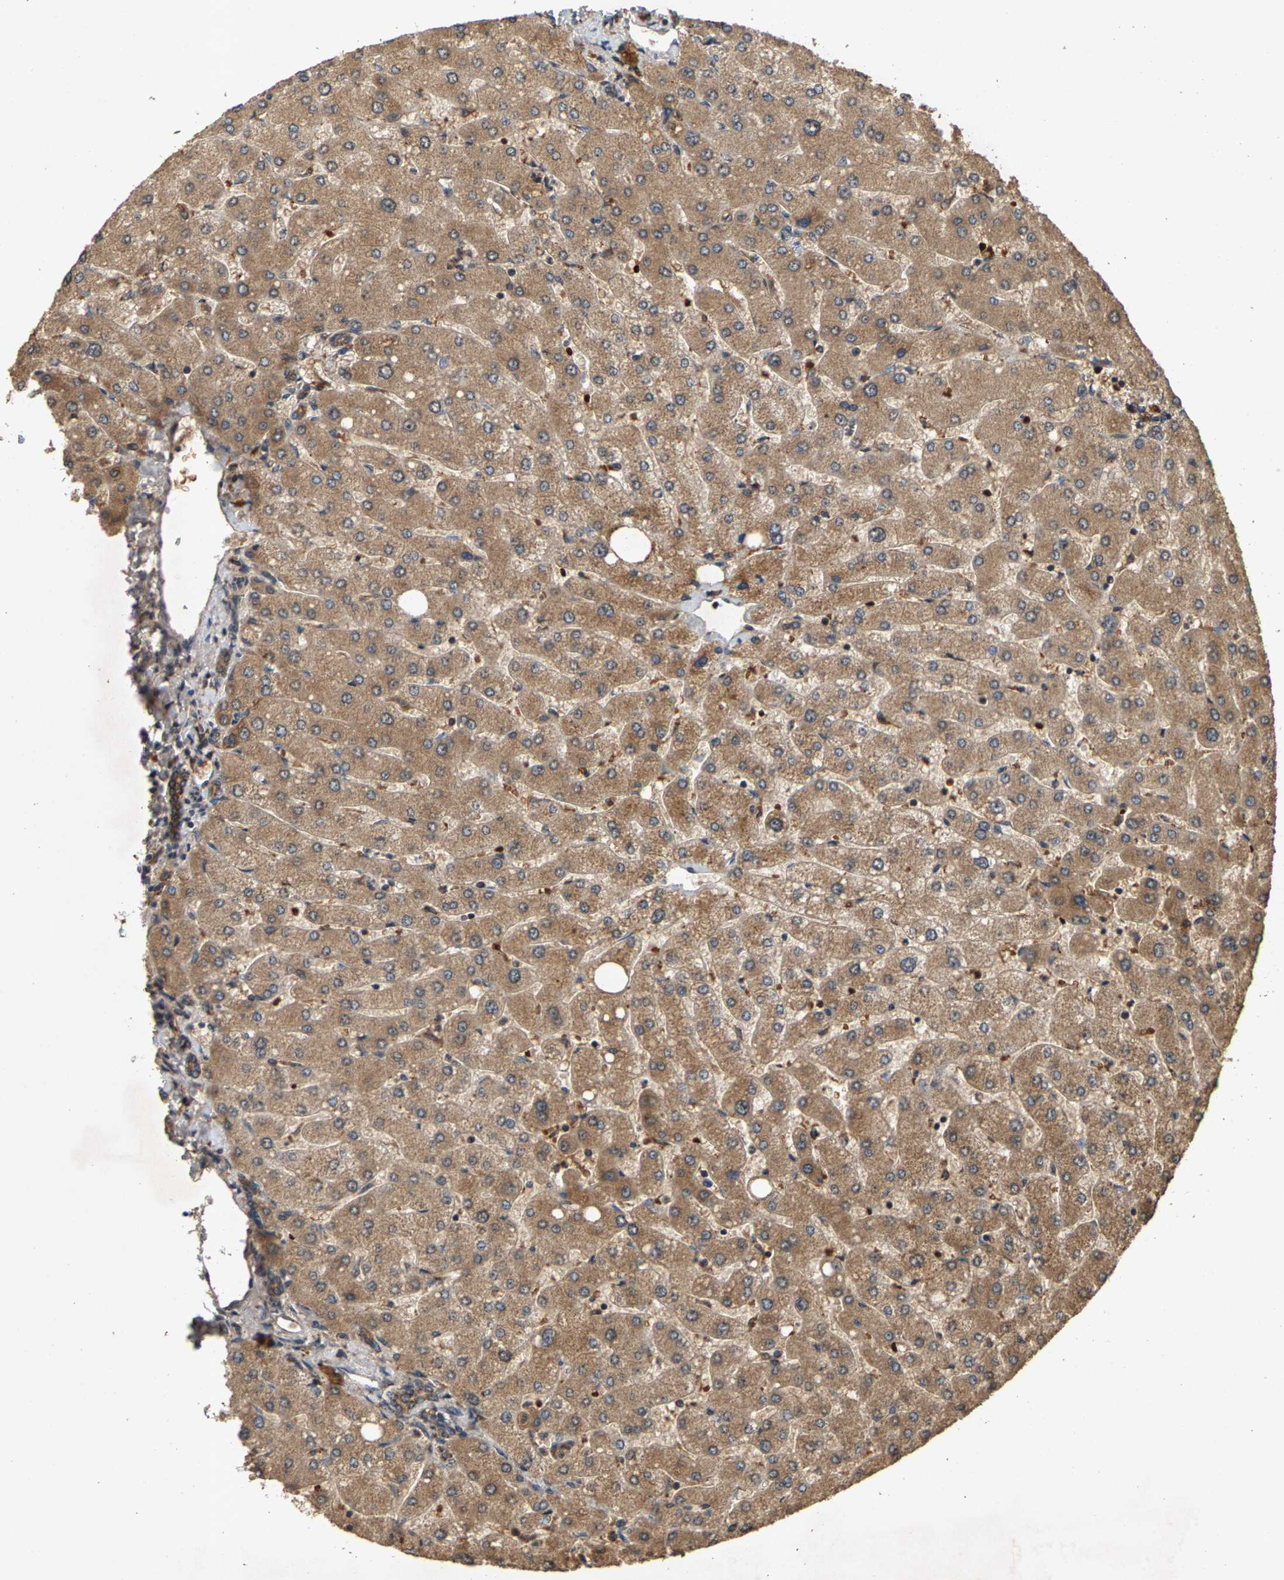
{"staining": {"intensity": "moderate", "quantity": ">75%", "location": "cytoplasmic/membranous"}, "tissue": "liver", "cell_type": "Cholangiocytes", "image_type": "normal", "snomed": [{"axis": "morphology", "description": "Normal tissue, NOS"}, {"axis": "topography", "description": "Liver"}], "caption": "A photomicrograph showing moderate cytoplasmic/membranous staining in approximately >75% of cholangiocytes in normal liver, as visualized by brown immunohistochemical staining.", "gene": "CIDEC", "patient": {"sex": "male", "age": 55}}